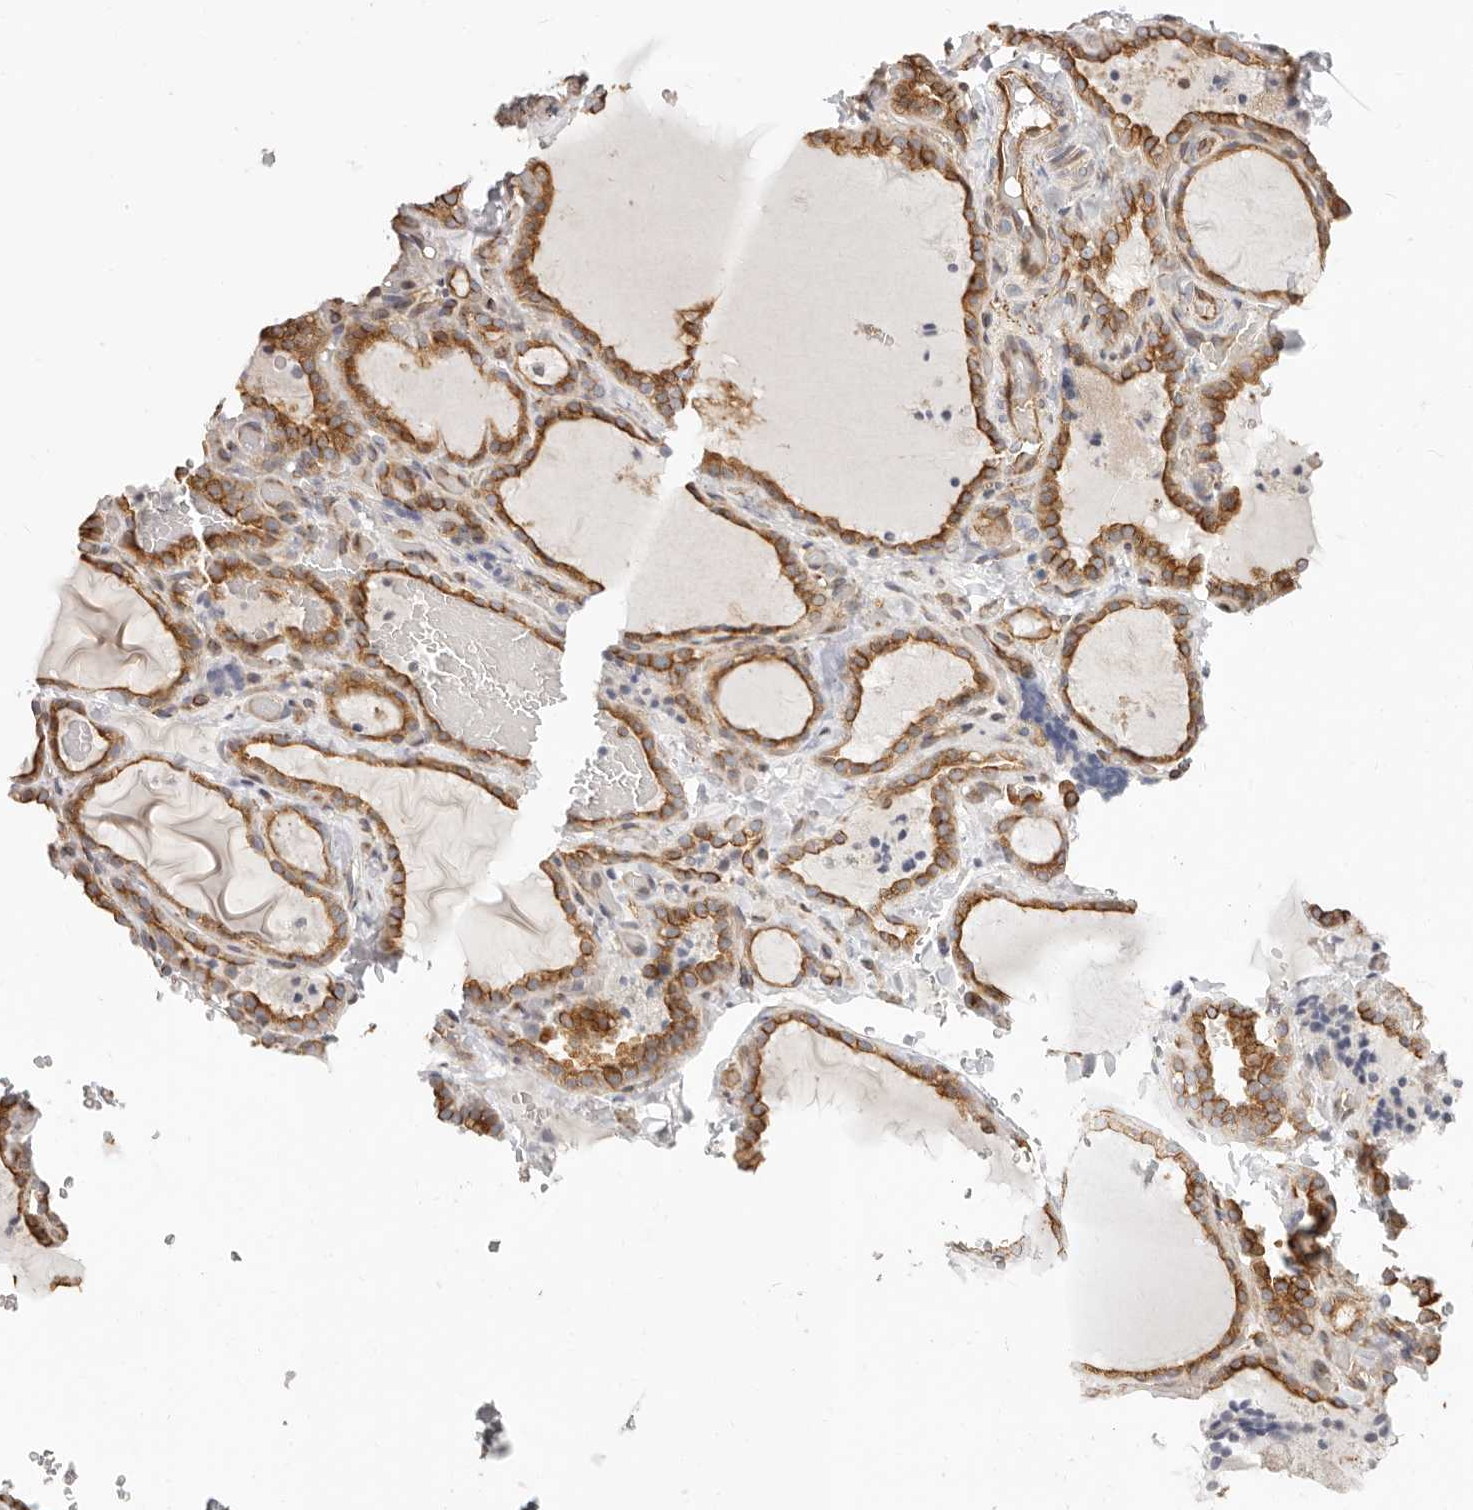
{"staining": {"intensity": "strong", "quantity": ">75%", "location": "cytoplasmic/membranous"}, "tissue": "thyroid gland", "cell_type": "Glandular cells", "image_type": "normal", "snomed": [{"axis": "morphology", "description": "Normal tissue, NOS"}, {"axis": "topography", "description": "Thyroid gland"}], "caption": "Protein analysis of normal thyroid gland demonstrates strong cytoplasmic/membranous expression in approximately >75% of glandular cells. (Brightfield microscopy of DAB IHC at high magnification).", "gene": "DTNBP1", "patient": {"sex": "female", "age": 22}}